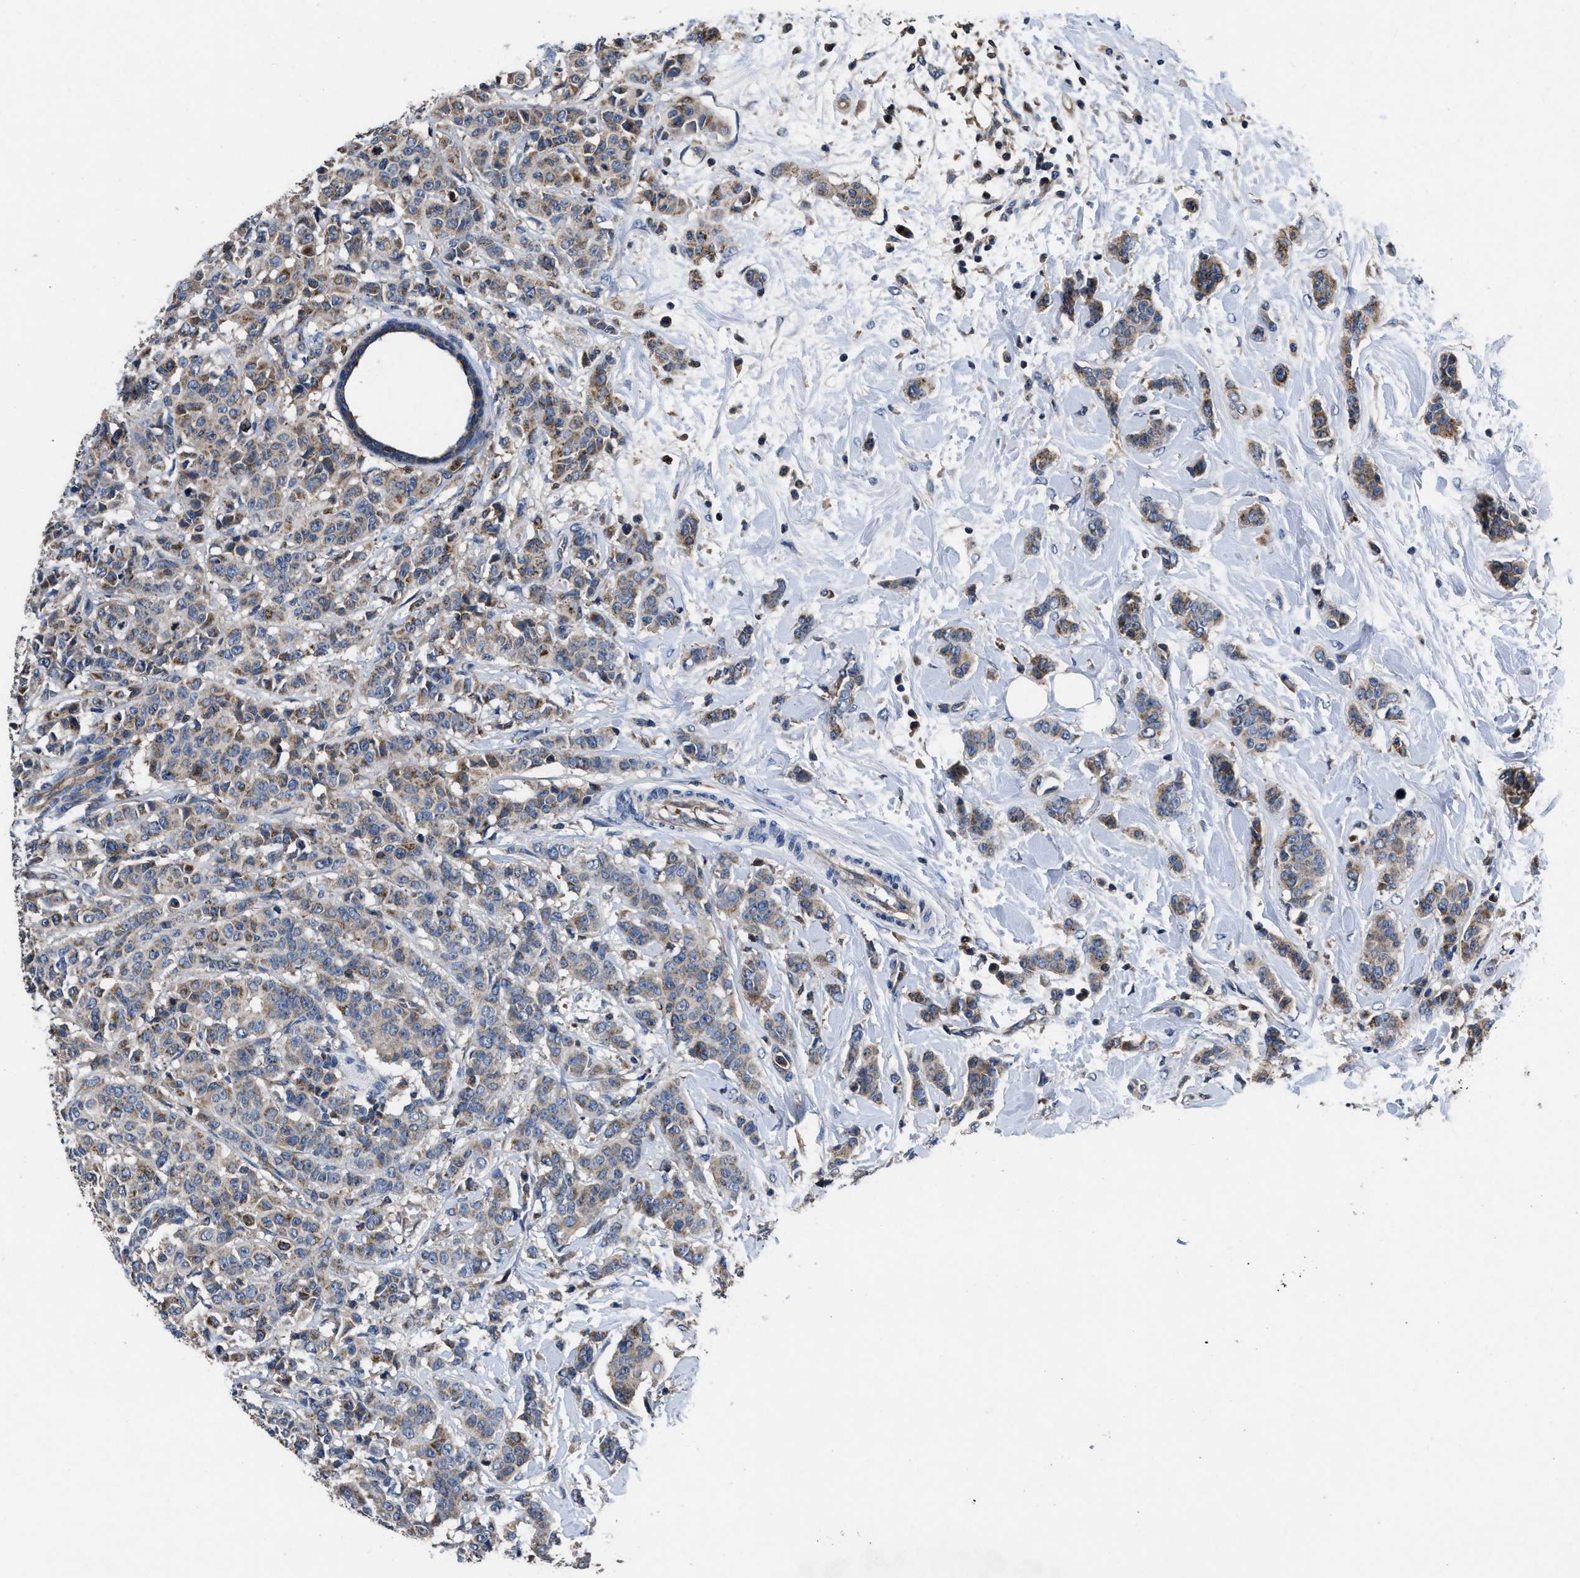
{"staining": {"intensity": "moderate", "quantity": "25%-75%", "location": "cytoplasmic/membranous"}, "tissue": "breast cancer", "cell_type": "Tumor cells", "image_type": "cancer", "snomed": [{"axis": "morphology", "description": "Normal tissue, NOS"}, {"axis": "morphology", "description": "Duct carcinoma"}, {"axis": "topography", "description": "Breast"}], "caption": "The immunohistochemical stain labels moderate cytoplasmic/membranous staining in tumor cells of breast intraductal carcinoma tissue.", "gene": "YBEY", "patient": {"sex": "female", "age": 40}}